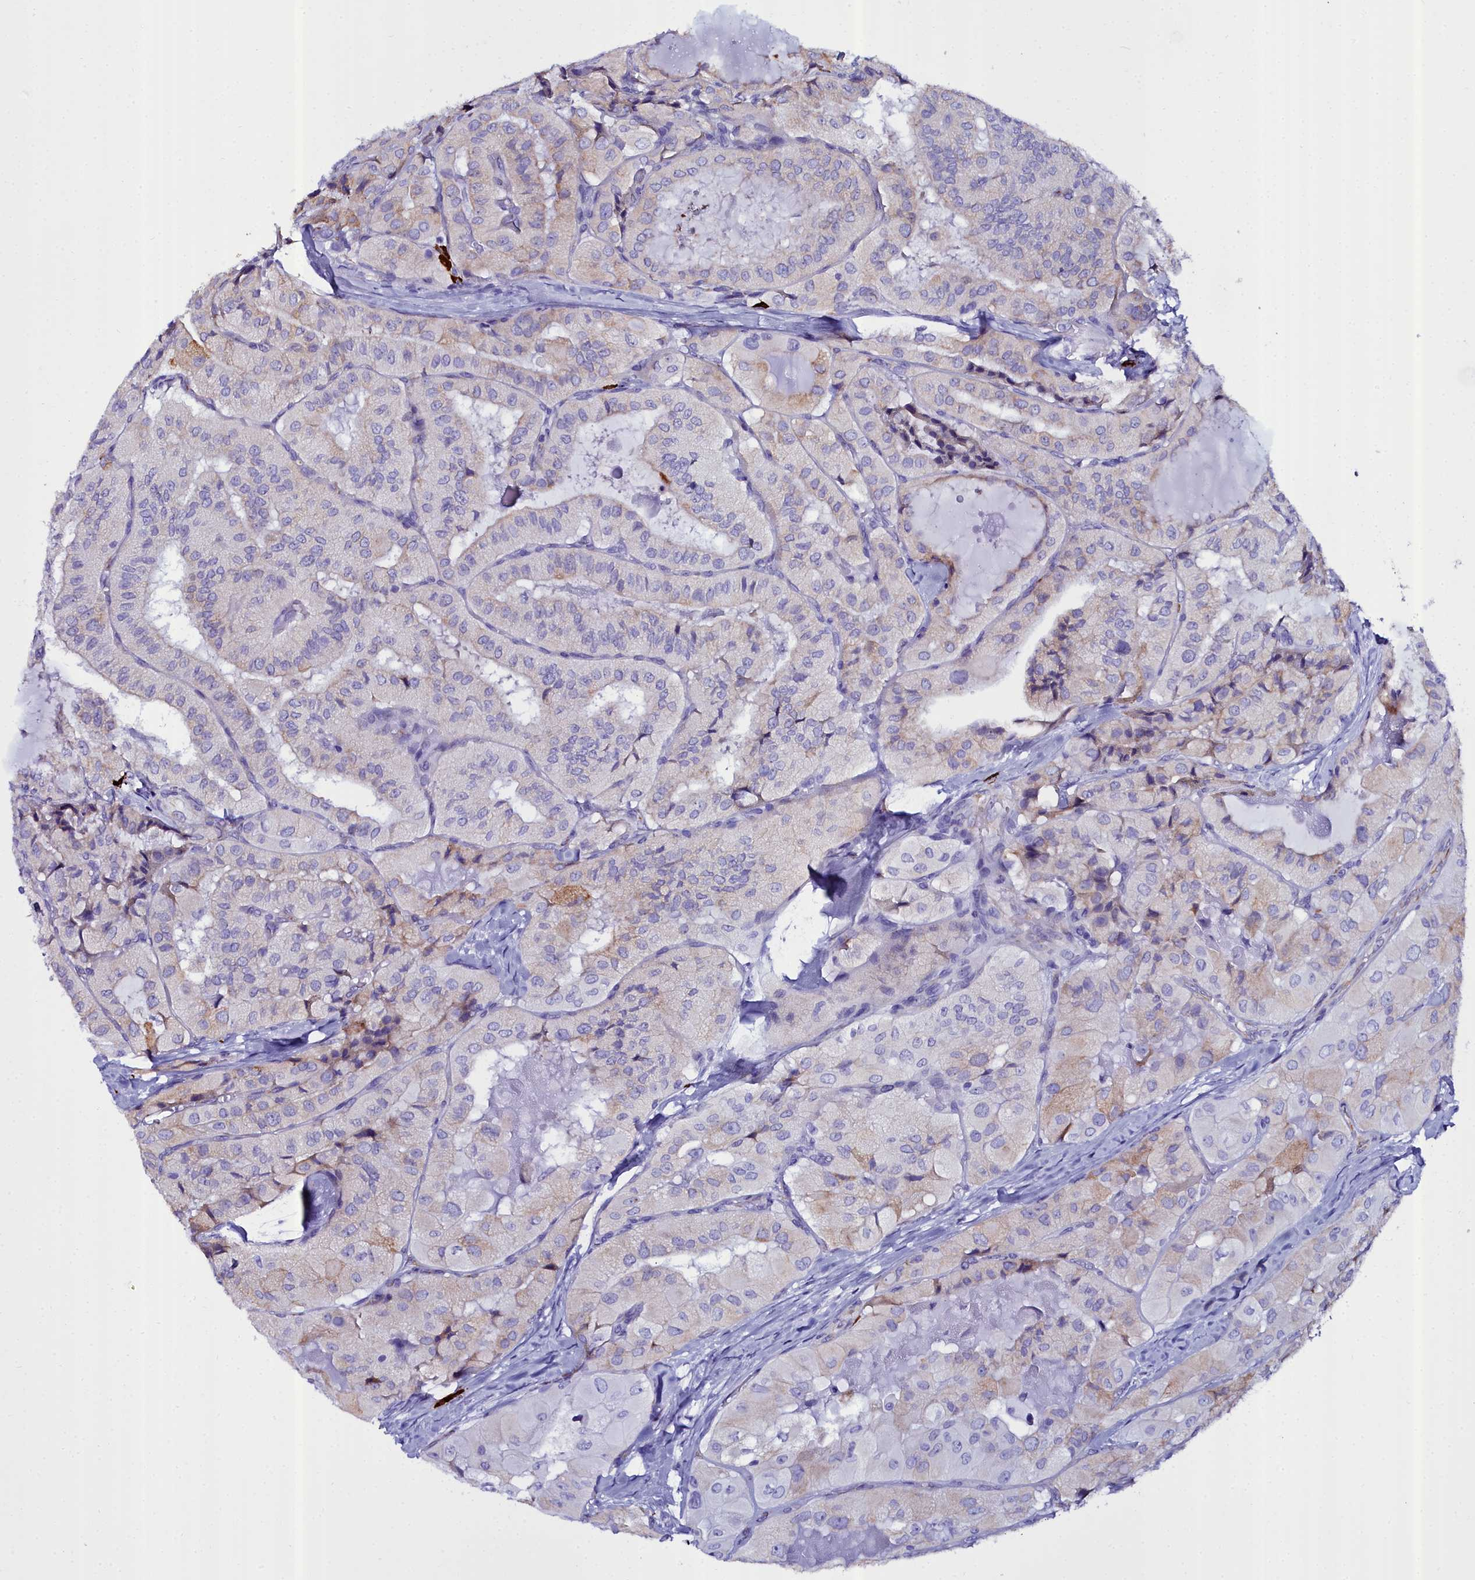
{"staining": {"intensity": "weak", "quantity": "<25%", "location": "cytoplasmic/membranous"}, "tissue": "thyroid cancer", "cell_type": "Tumor cells", "image_type": "cancer", "snomed": [{"axis": "morphology", "description": "Normal tissue, NOS"}, {"axis": "morphology", "description": "Papillary adenocarcinoma, NOS"}, {"axis": "topography", "description": "Thyroid gland"}], "caption": "A high-resolution micrograph shows immunohistochemistry staining of papillary adenocarcinoma (thyroid), which displays no significant staining in tumor cells.", "gene": "TXNDC5", "patient": {"sex": "female", "age": 59}}